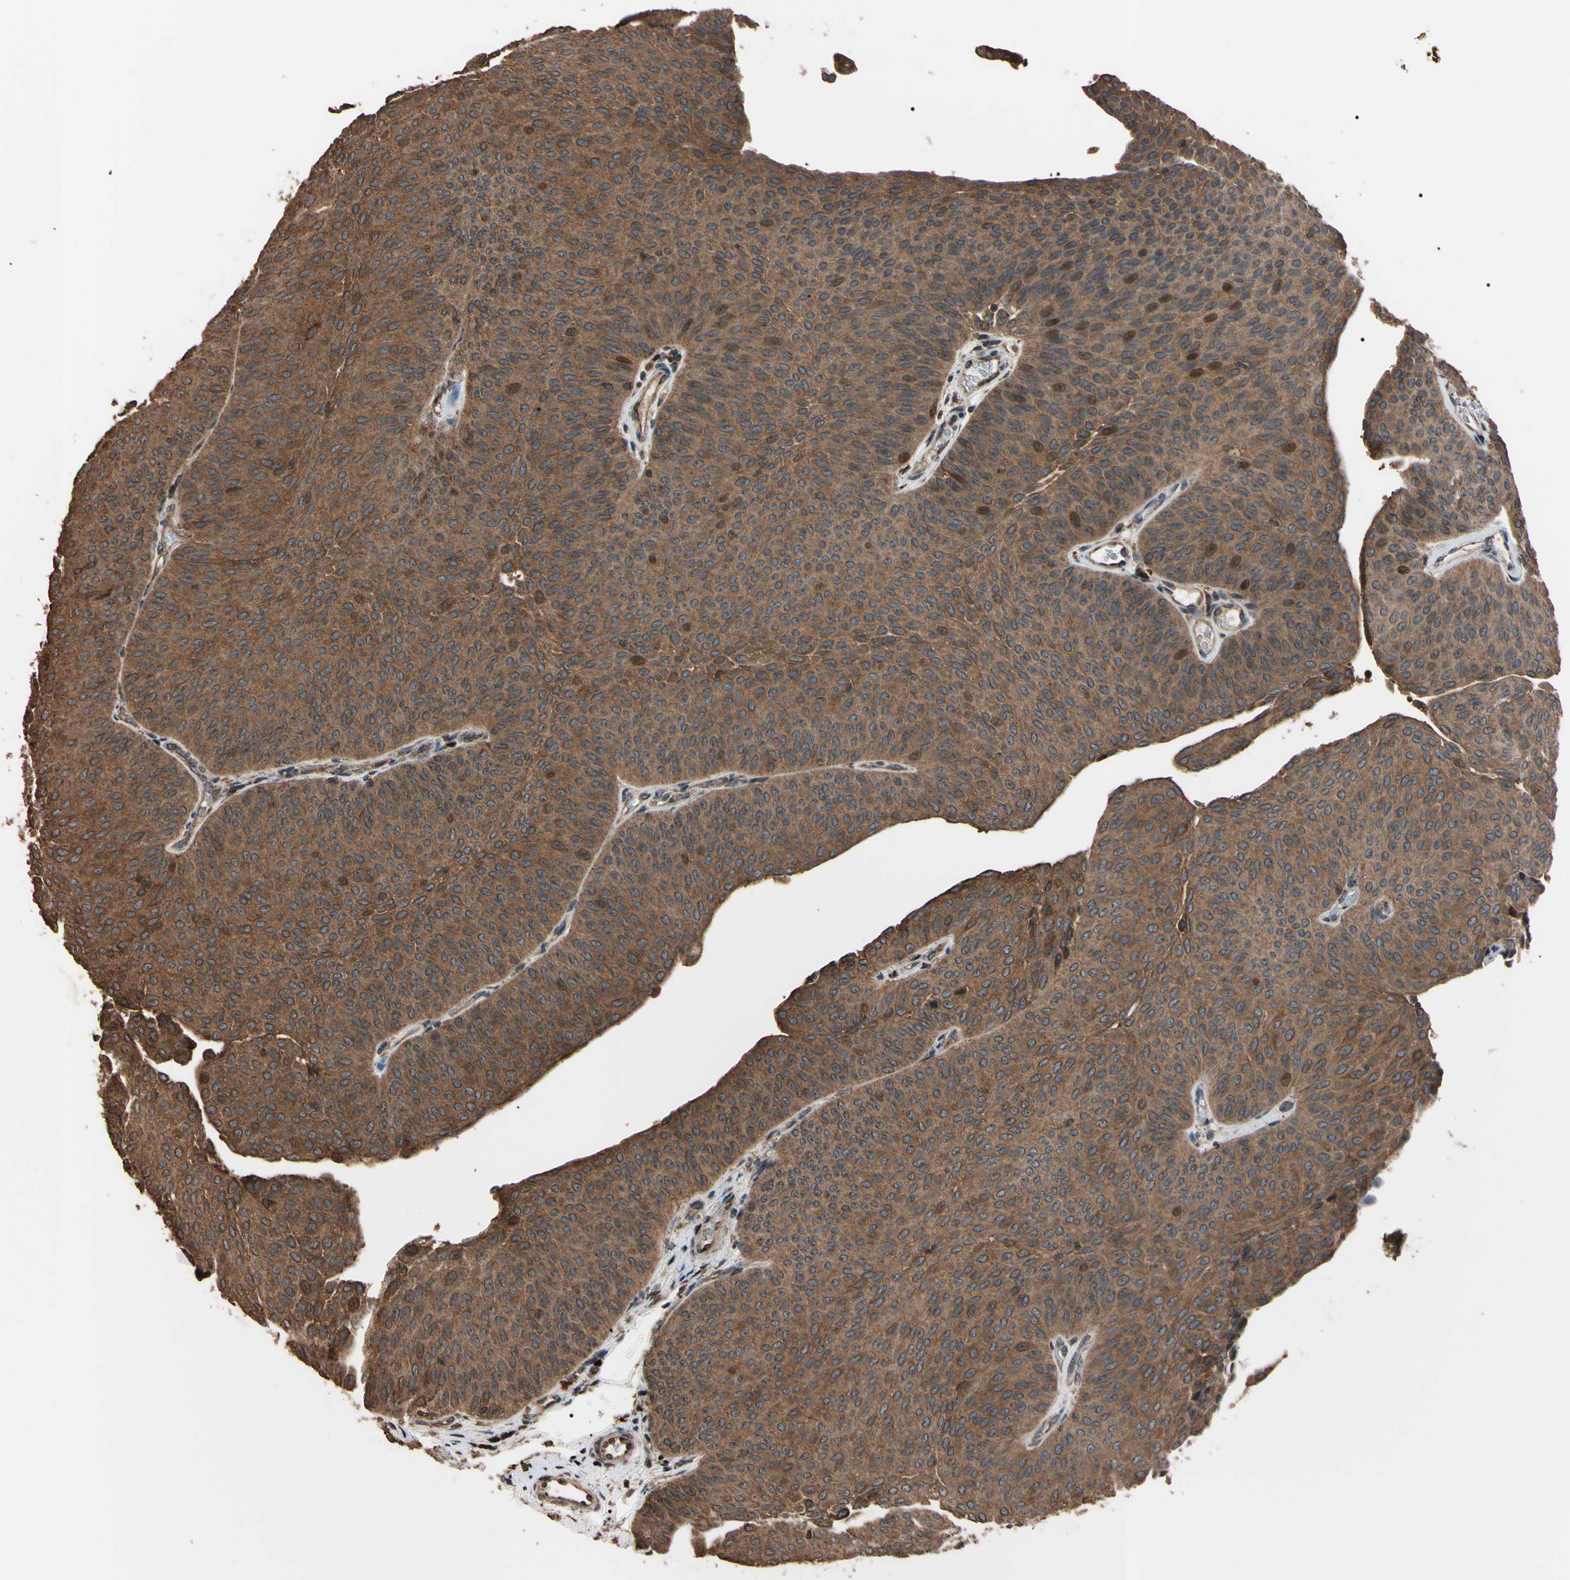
{"staining": {"intensity": "weak", "quantity": ">75%", "location": "cytoplasmic/membranous,nuclear"}, "tissue": "urothelial cancer", "cell_type": "Tumor cells", "image_type": "cancer", "snomed": [{"axis": "morphology", "description": "Urothelial carcinoma, Low grade"}, {"axis": "topography", "description": "Urinary bladder"}], "caption": "Protein staining of urothelial carcinoma (low-grade) tissue exhibits weak cytoplasmic/membranous and nuclear expression in about >75% of tumor cells. Nuclei are stained in blue.", "gene": "TNFRSF1A", "patient": {"sex": "female", "age": 60}}